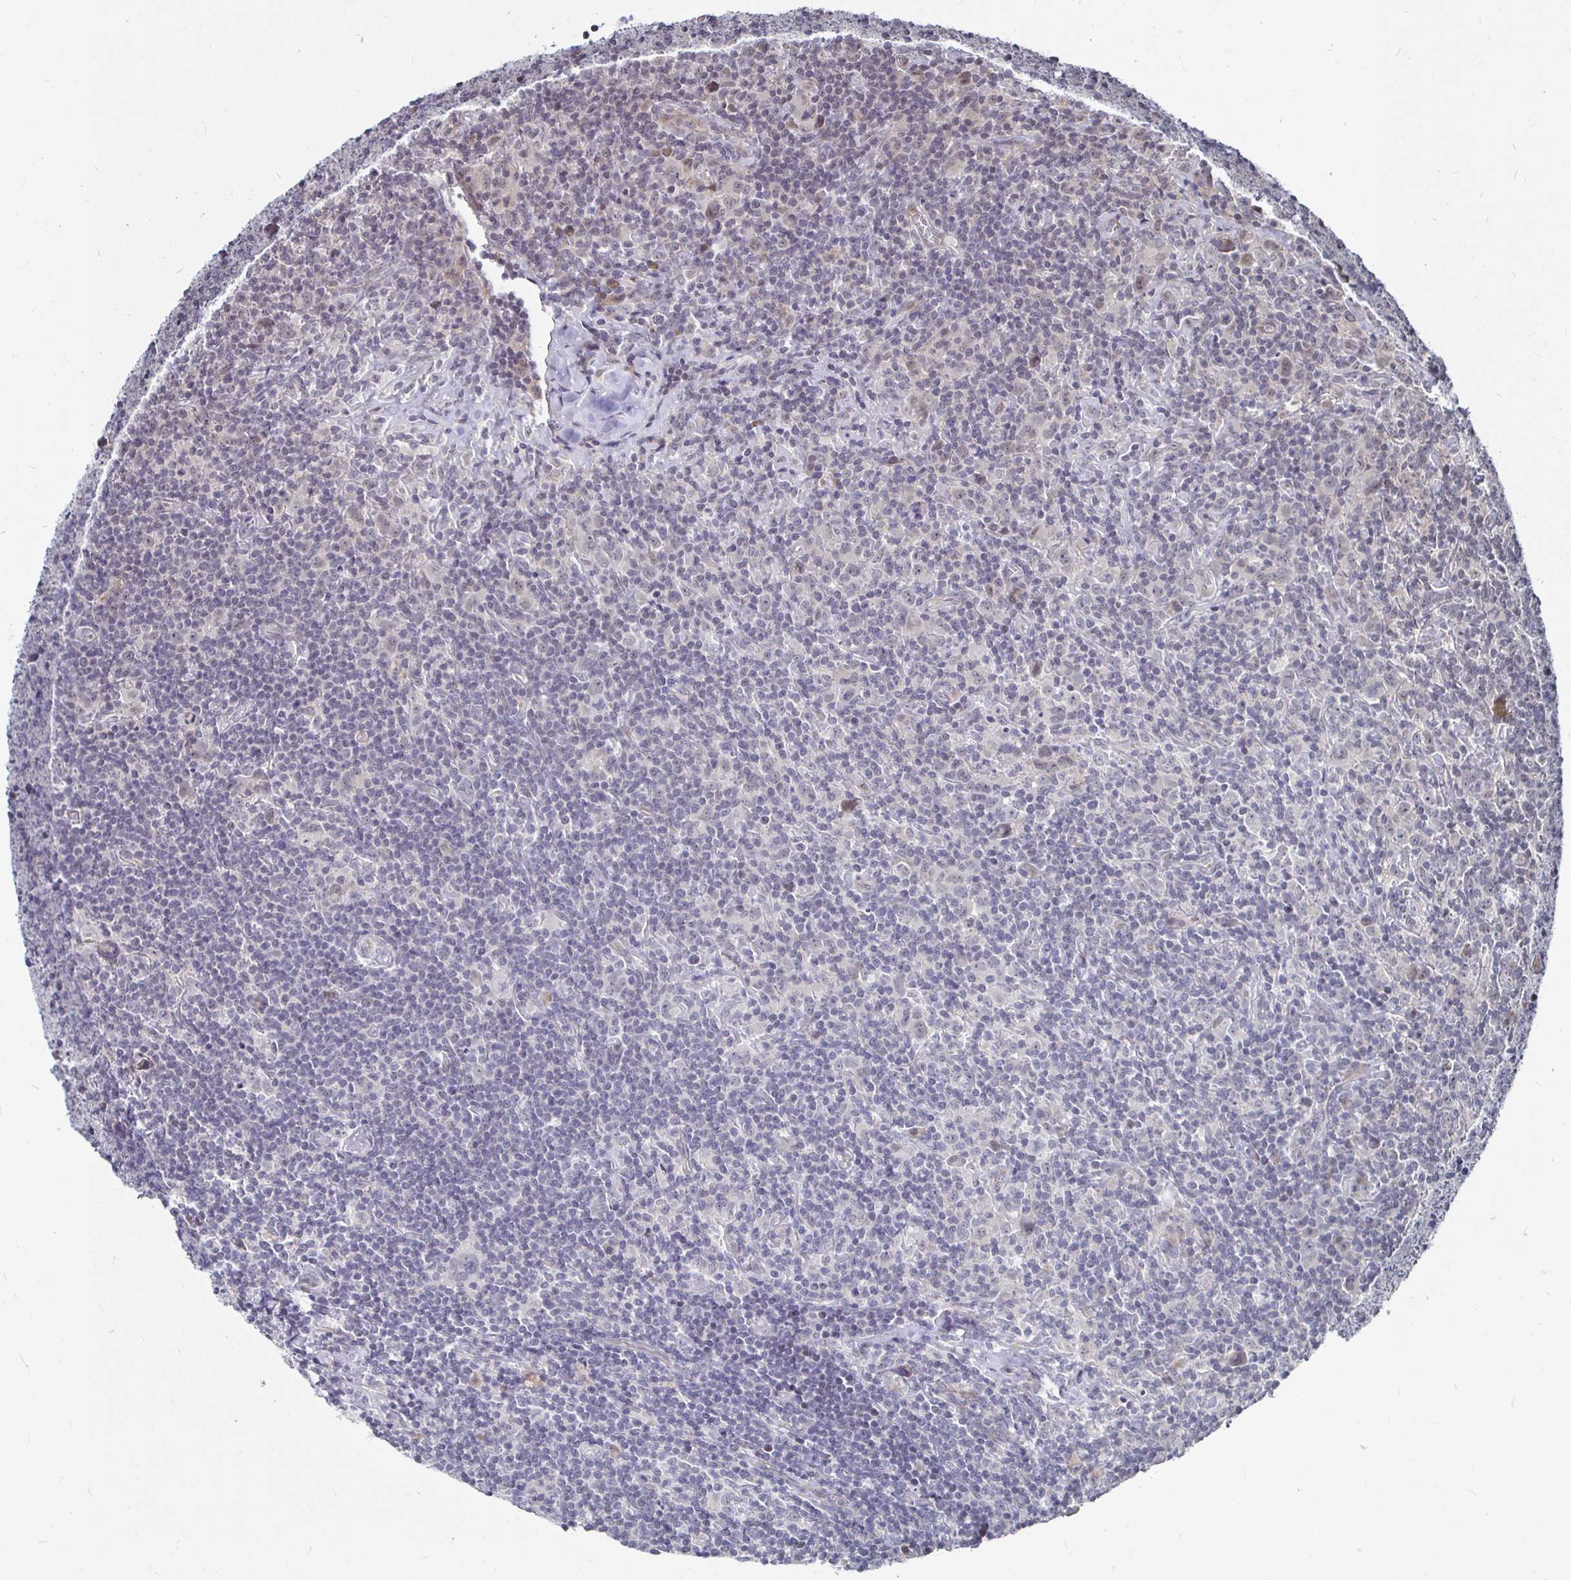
{"staining": {"intensity": "negative", "quantity": "none", "location": "none"}, "tissue": "lymphoma", "cell_type": "Tumor cells", "image_type": "cancer", "snomed": [{"axis": "morphology", "description": "Hodgkin's disease, NOS"}, {"axis": "topography", "description": "Lymph node"}], "caption": "High magnification brightfield microscopy of lymphoma stained with DAB (brown) and counterstained with hematoxylin (blue): tumor cells show no significant positivity.", "gene": "CAPN11", "patient": {"sex": "female", "age": 18}}